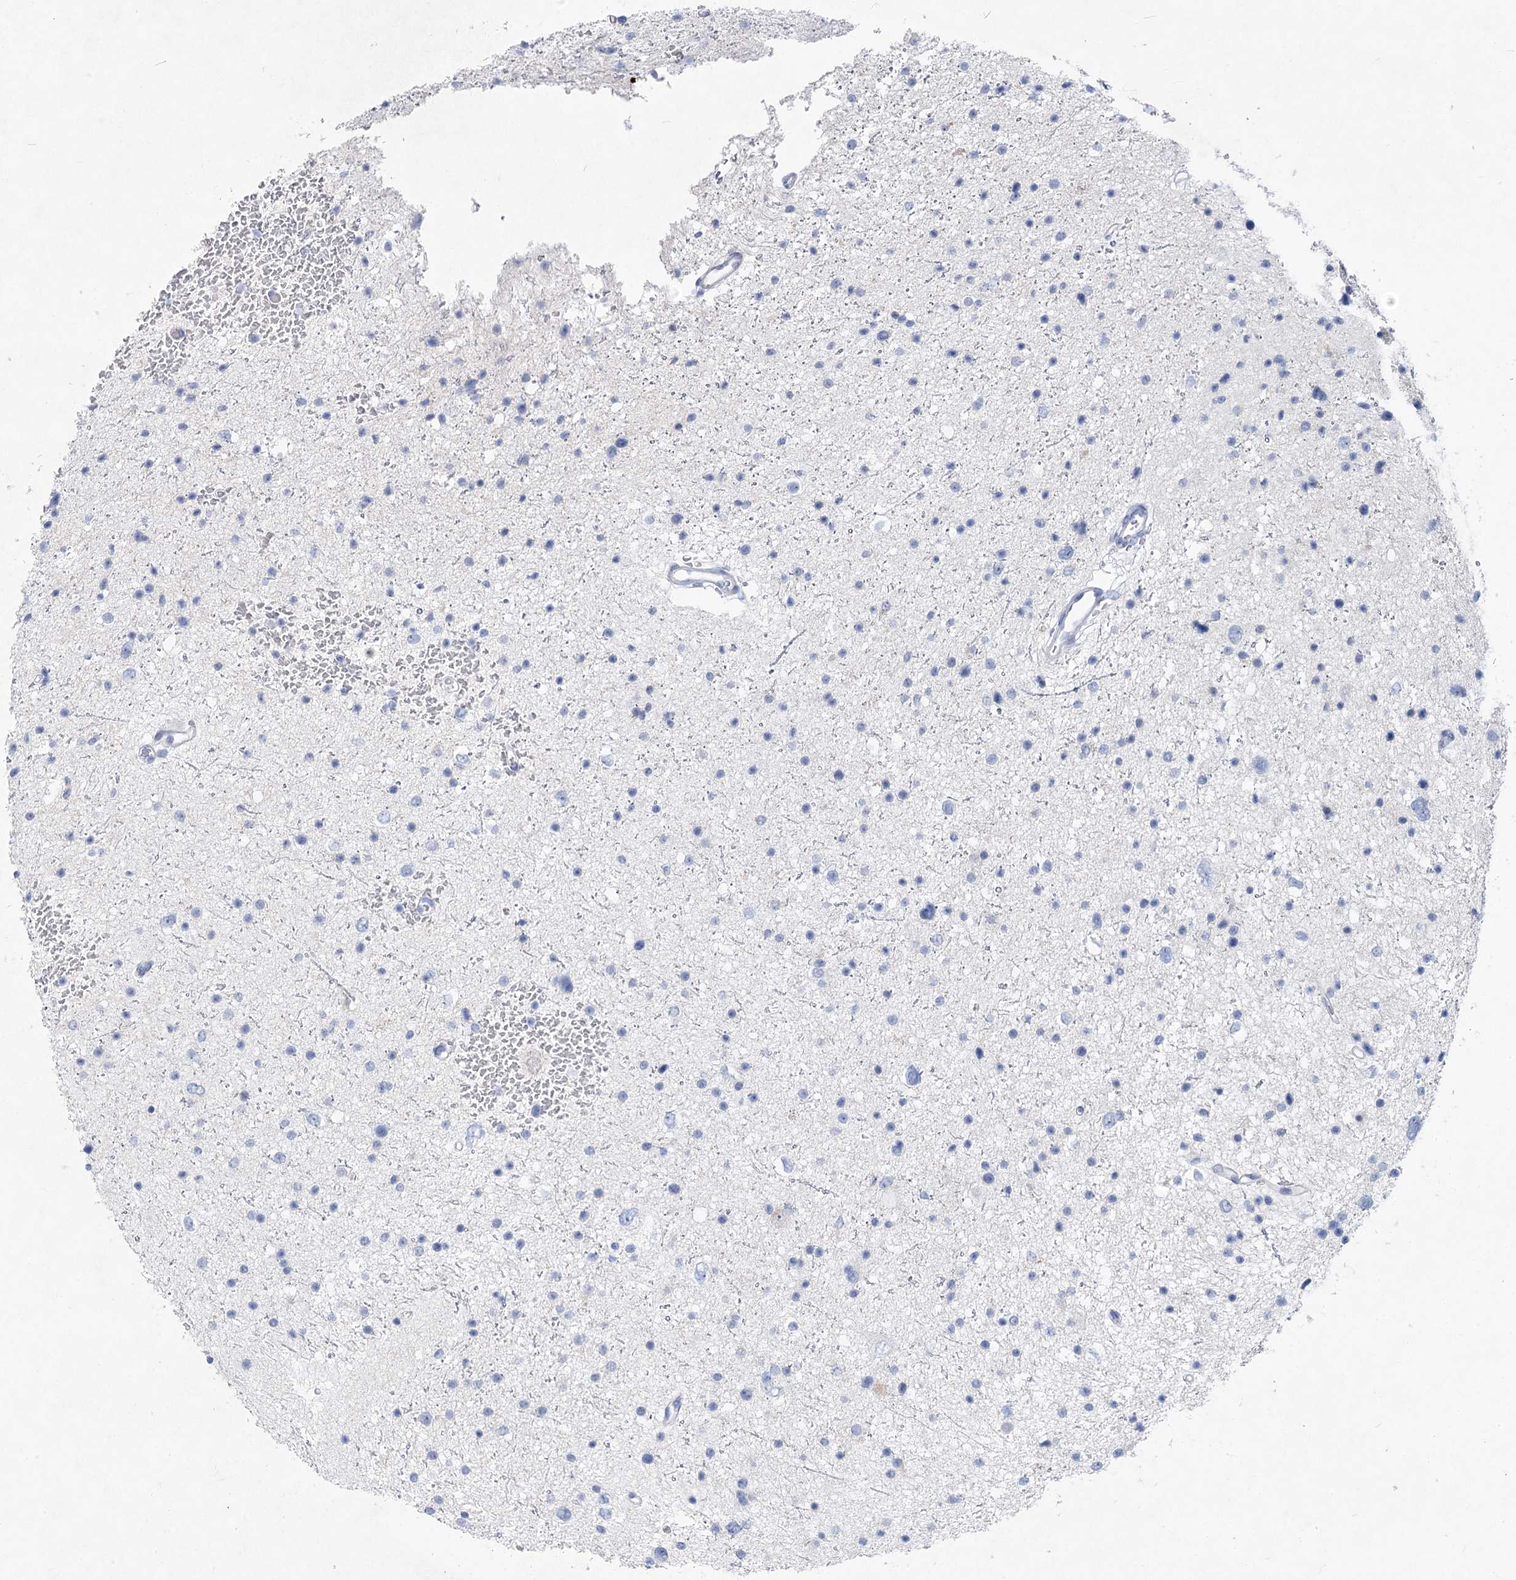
{"staining": {"intensity": "negative", "quantity": "none", "location": "none"}, "tissue": "glioma", "cell_type": "Tumor cells", "image_type": "cancer", "snomed": [{"axis": "morphology", "description": "Glioma, malignant, Low grade"}, {"axis": "topography", "description": "Brain"}], "caption": "This is an immunohistochemistry photomicrograph of human glioma. There is no staining in tumor cells.", "gene": "WDR74", "patient": {"sex": "female", "age": 37}}